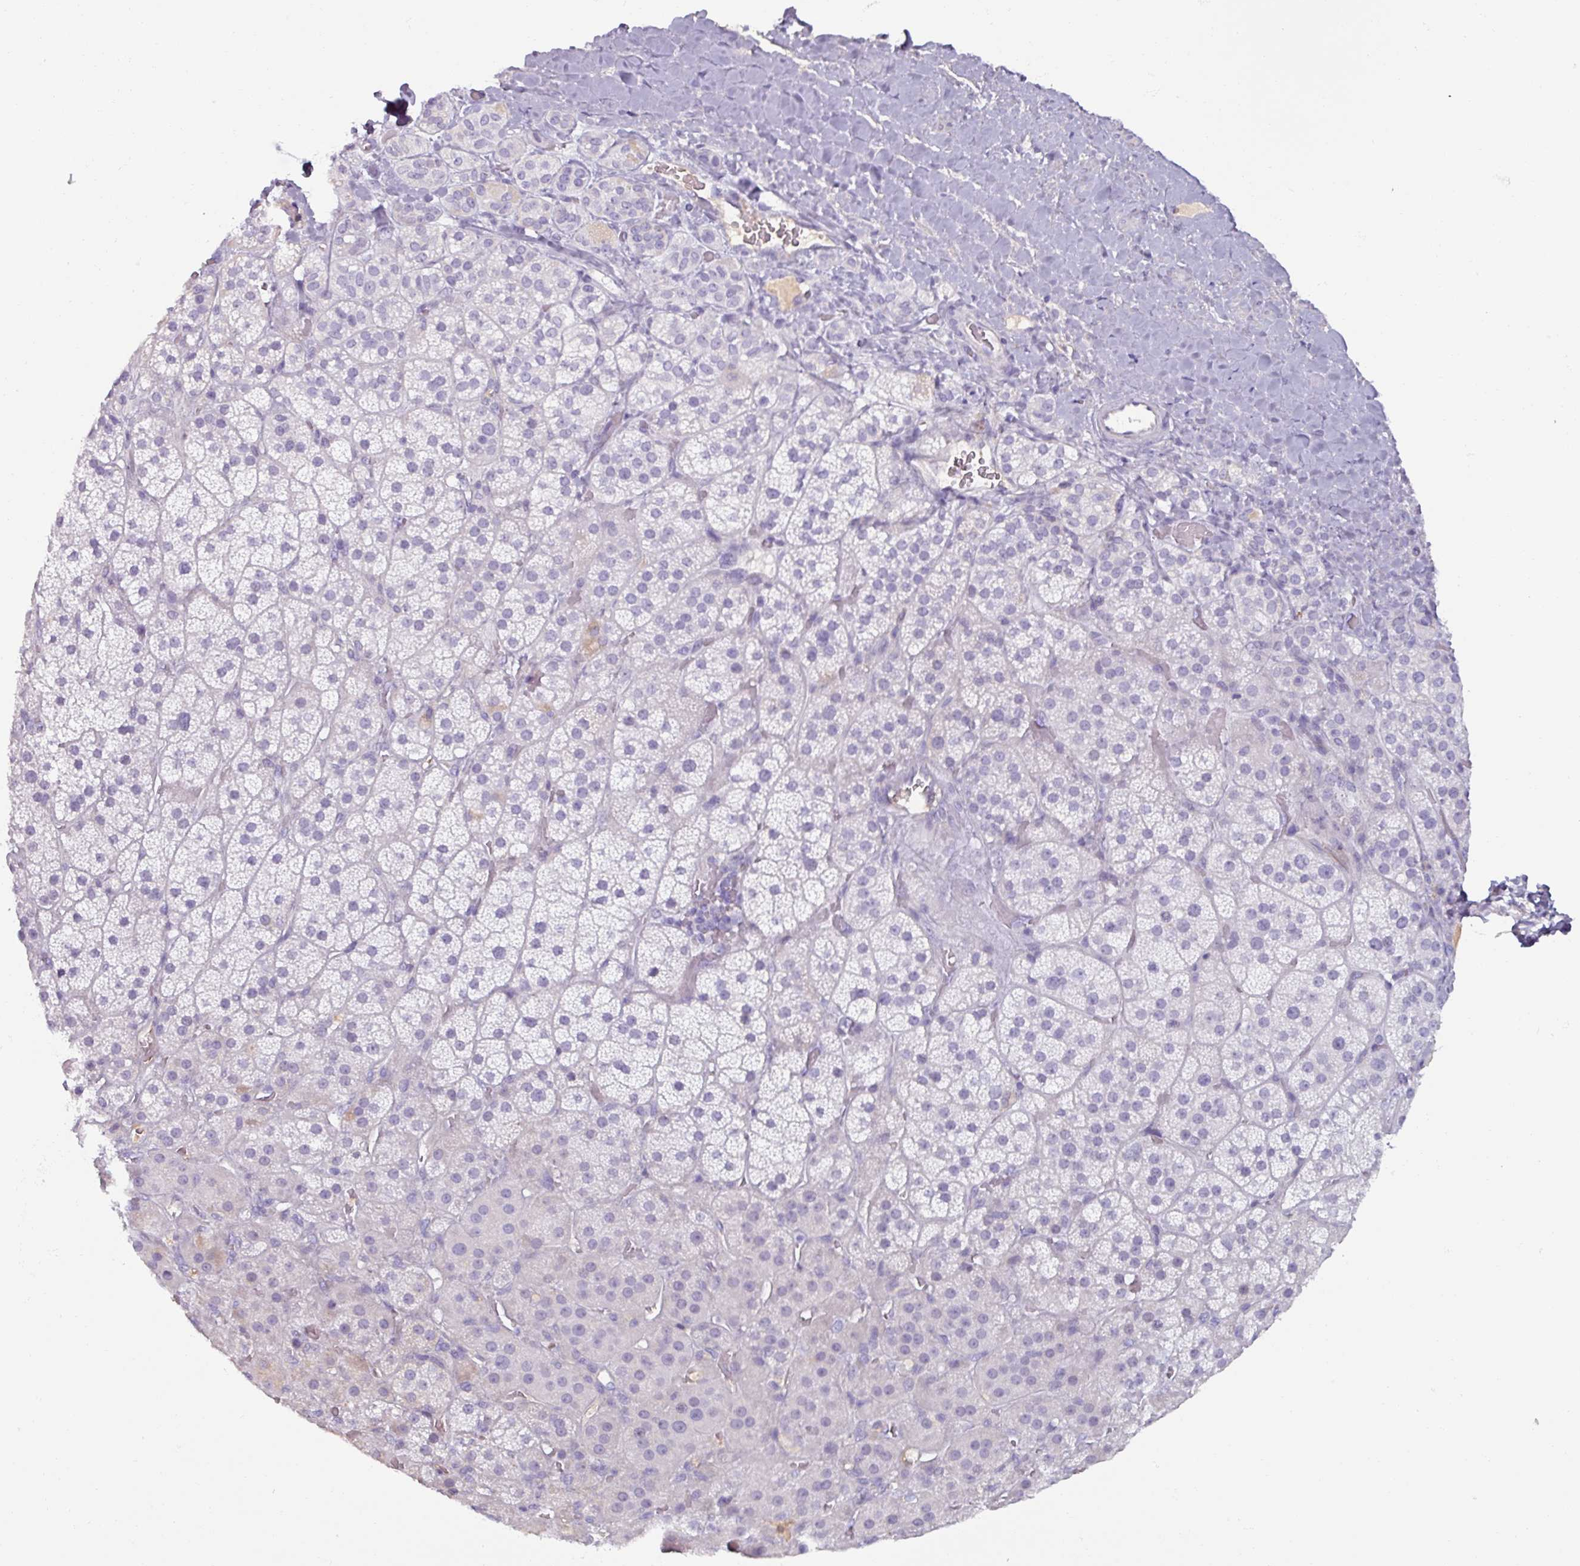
{"staining": {"intensity": "negative", "quantity": "none", "location": "none"}, "tissue": "adrenal gland", "cell_type": "Glandular cells", "image_type": "normal", "snomed": [{"axis": "morphology", "description": "Normal tissue, NOS"}, {"axis": "topography", "description": "Adrenal gland"}], "caption": "IHC micrograph of normal adrenal gland stained for a protein (brown), which shows no staining in glandular cells.", "gene": "SPESP1", "patient": {"sex": "male", "age": 57}}